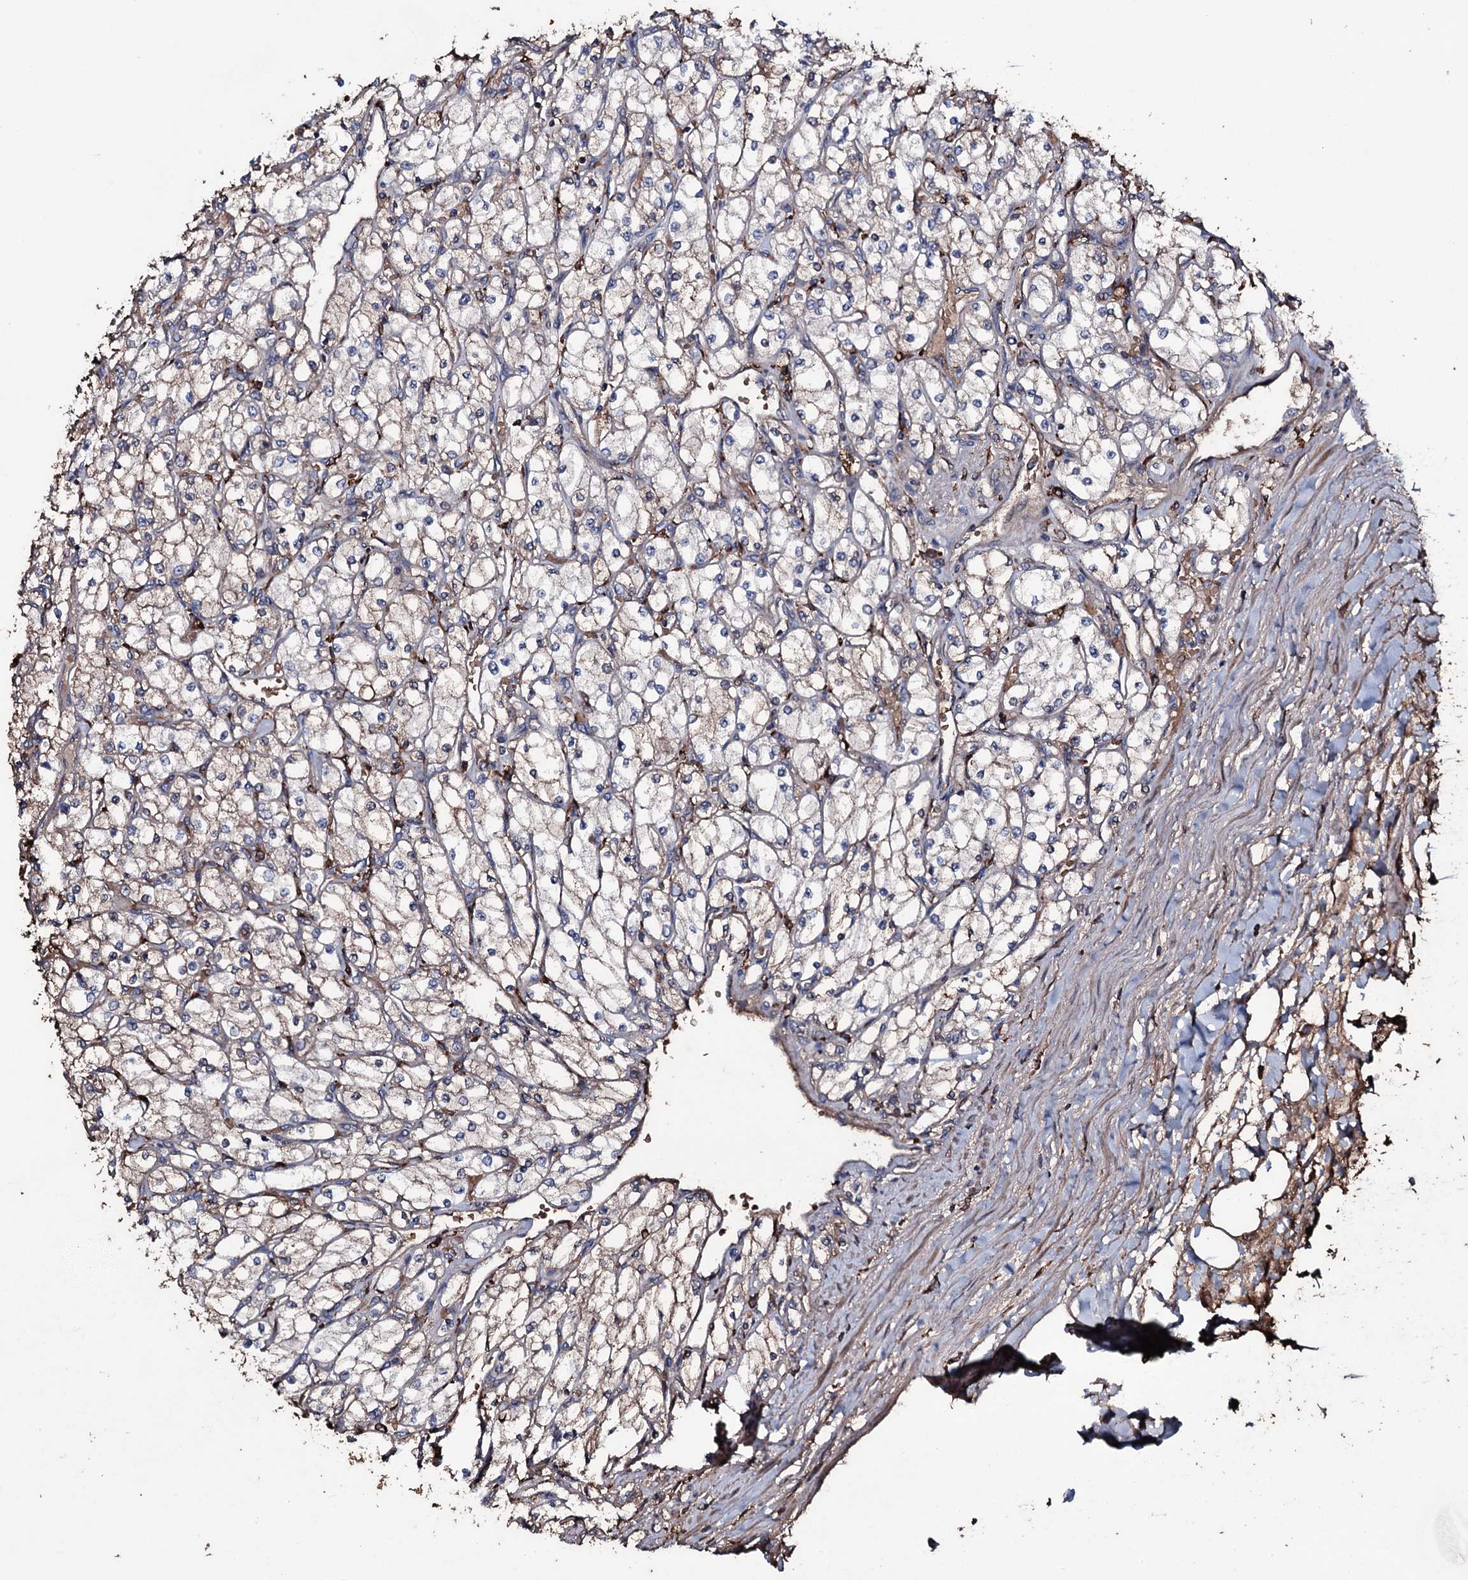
{"staining": {"intensity": "weak", "quantity": "<25%", "location": "cytoplasmic/membranous"}, "tissue": "renal cancer", "cell_type": "Tumor cells", "image_type": "cancer", "snomed": [{"axis": "morphology", "description": "Adenocarcinoma, NOS"}, {"axis": "topography", "description": "Kidney"}], "caption": "Immunohistochemical staining of human renal adenocarcinoma demonstrates no significant expression in tumor cells.", "gene": "ZSWIM8", "patient": {"sex": "male", "age": 80}}